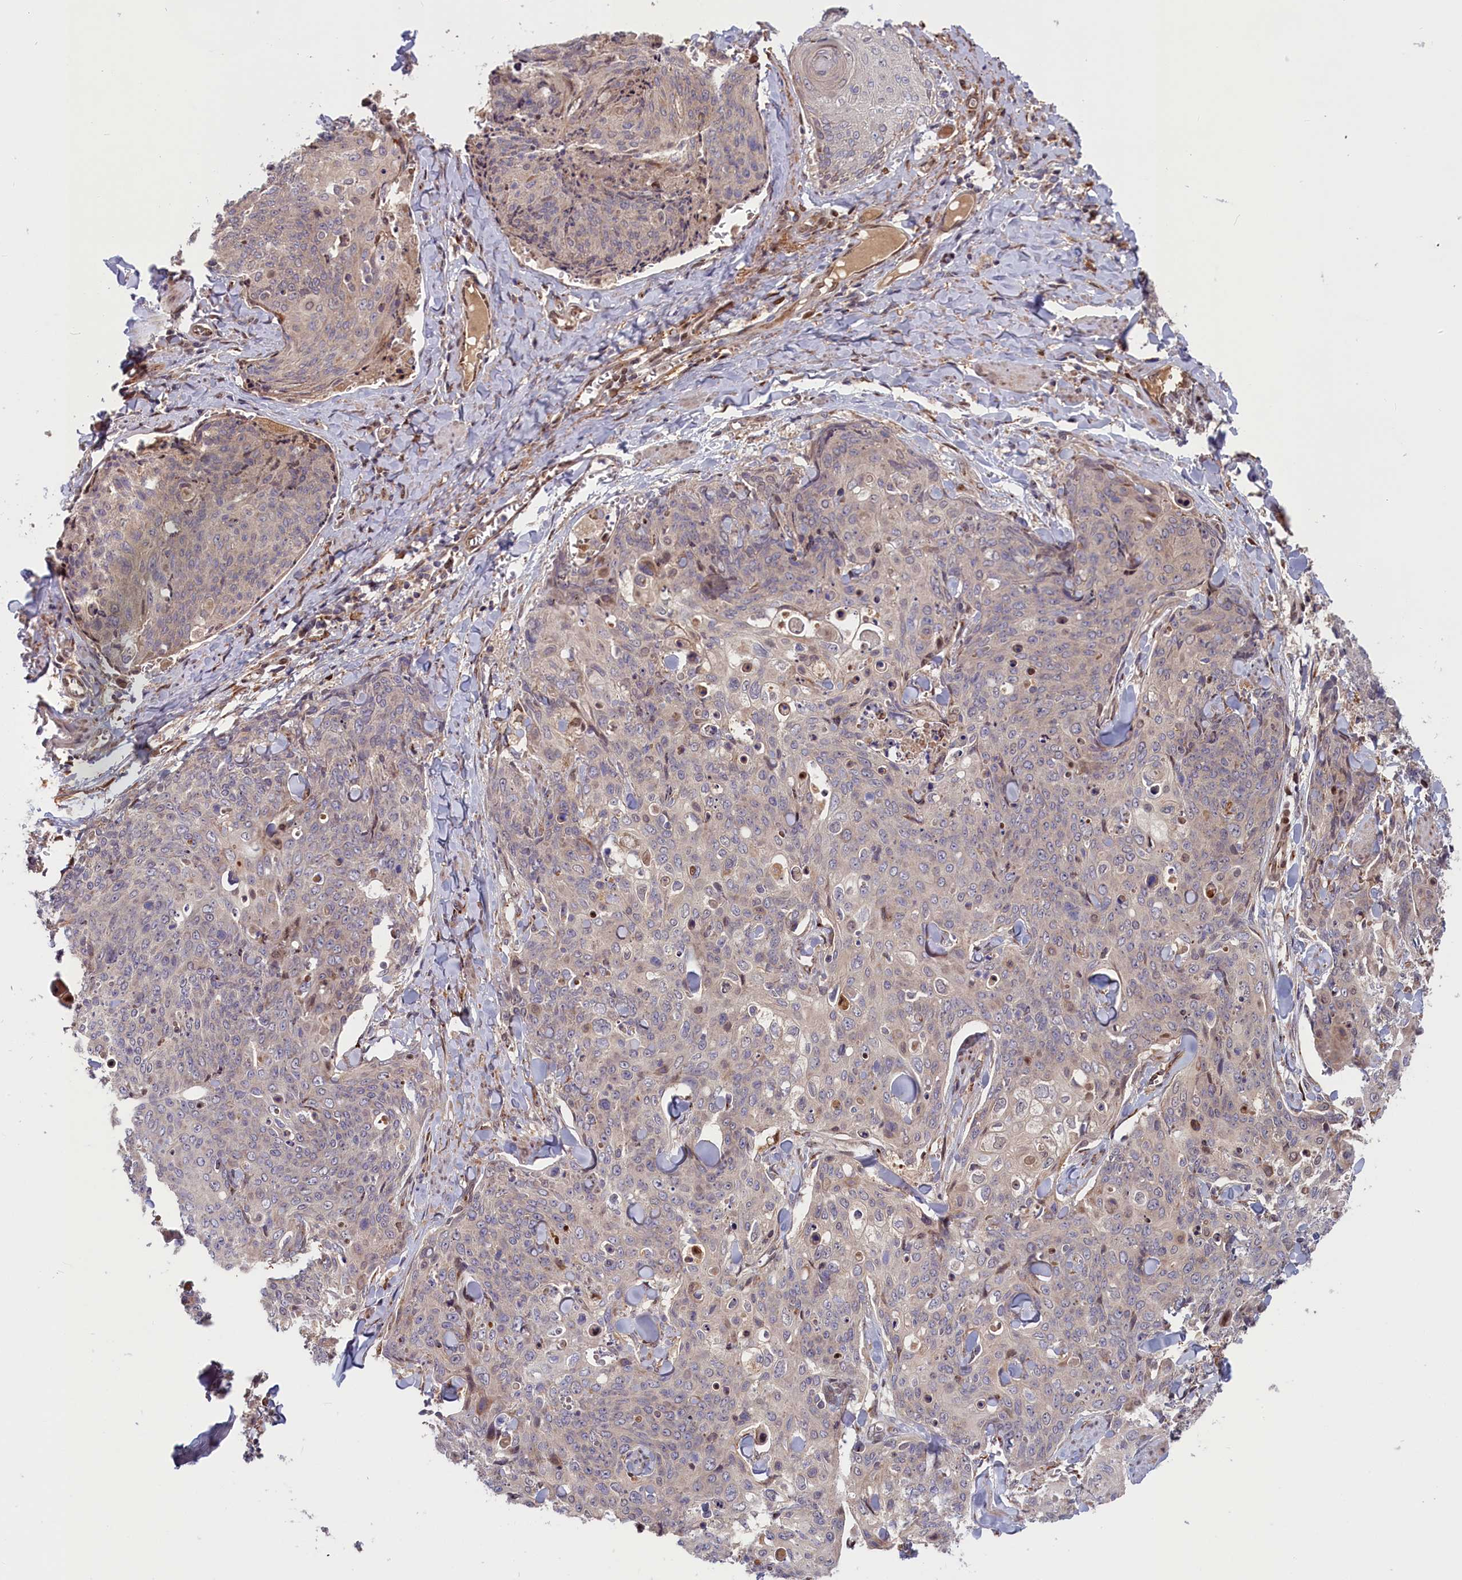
{"staining": {"intensity": "negative", "quantity": "none", "location": "none"}, "tissue": "skin cancer", "cell_type": "Tumor cells", "image_type": "cancer", "snomed": [{"axis": "morphology", "description": "Squamous cell carcinoma, NOS"}, {"axis": "topography", "description": "Skin"}, {"axis": "topography", "description": "Vulva"}], "caption": "Human squamous cell carcinoma (skin) stained for a protein using IHC displays no expression in tumor cells.", "gene": "CHST12", "patient": {"sex": "female", "age": 85}}